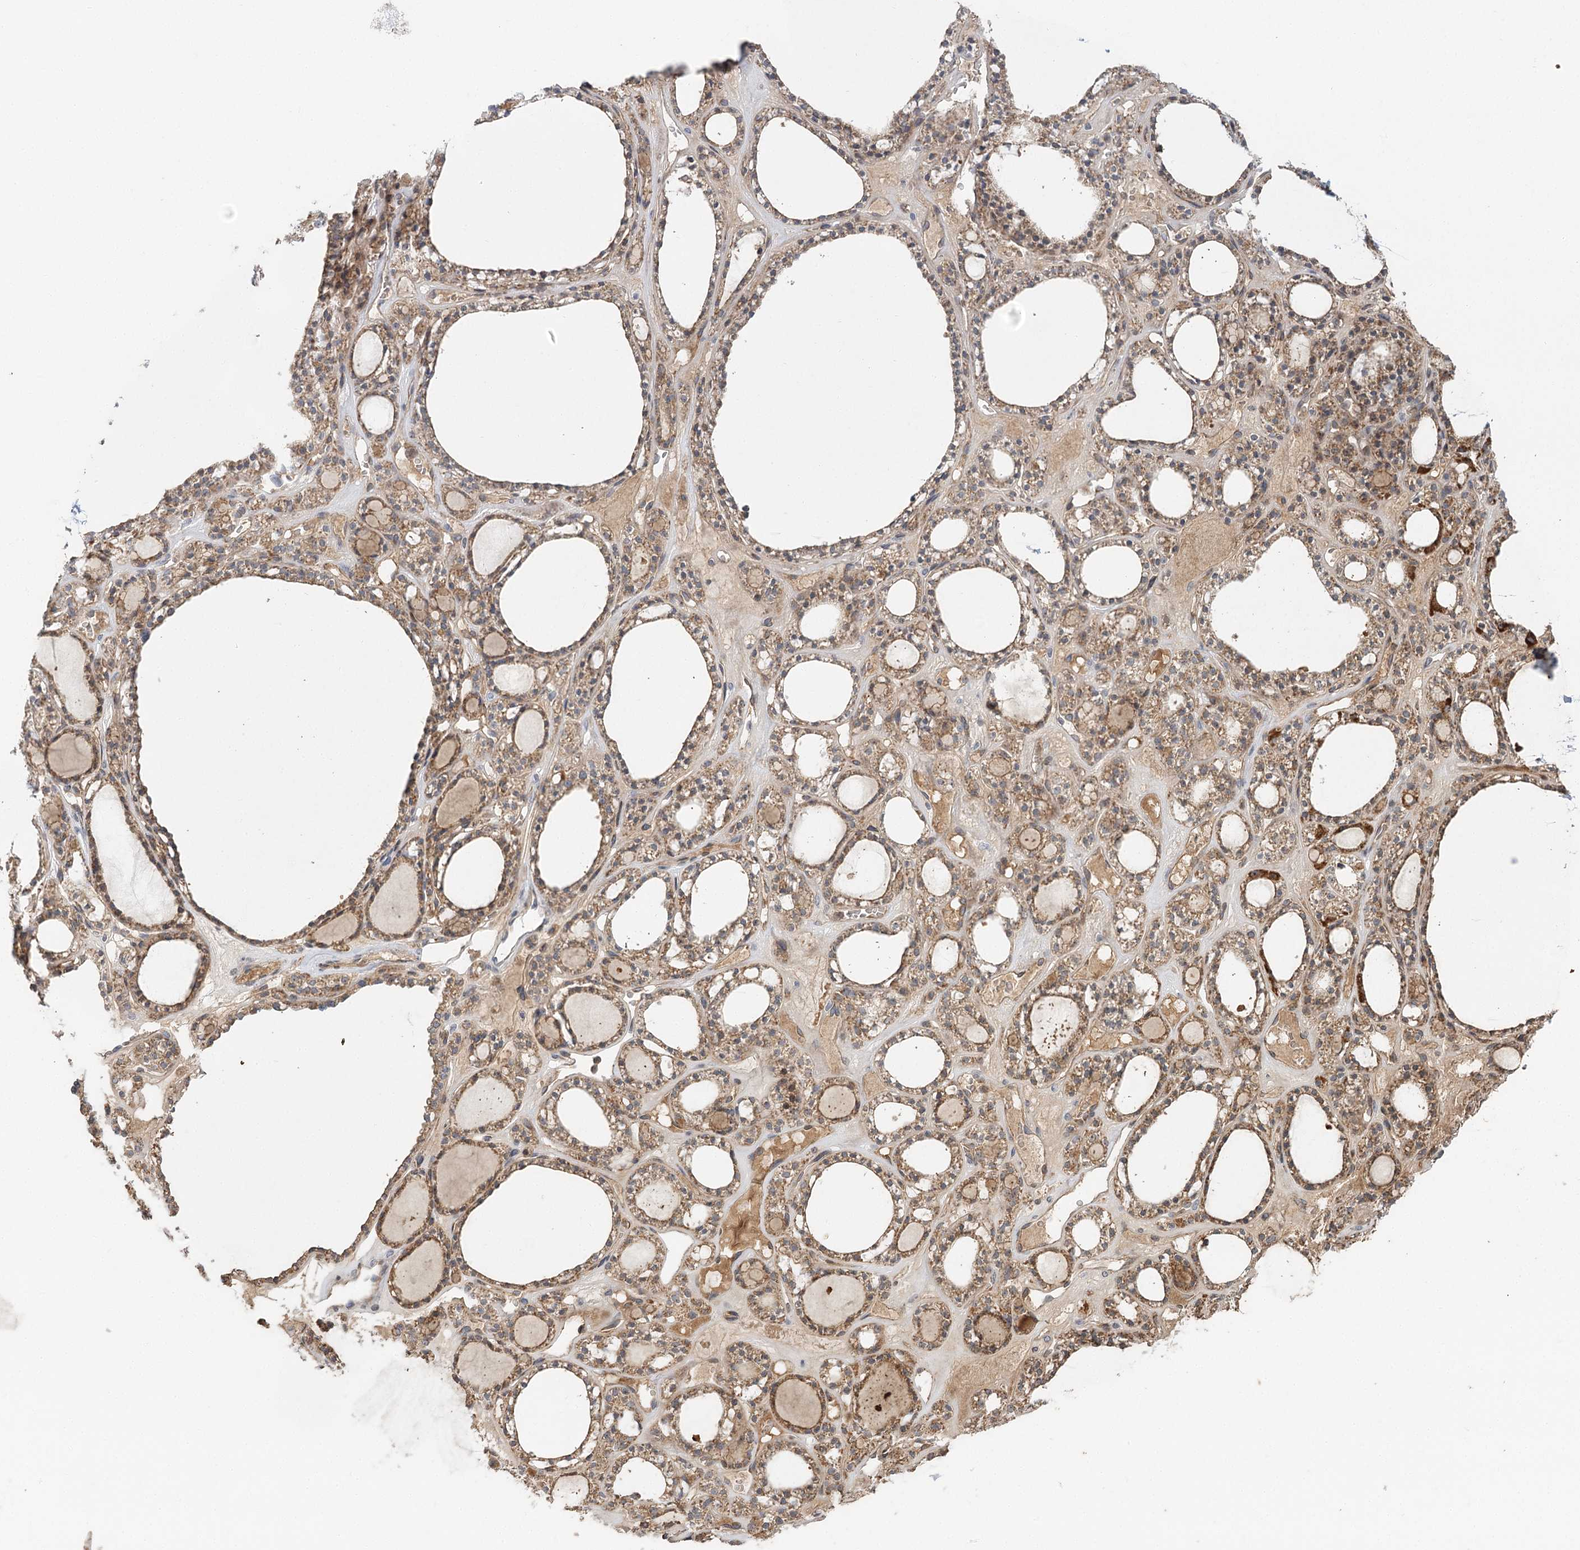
{"staining": {"intensity": "moderate", "quantity": ">75%", "location": "cytoplasmic/membranous"}, "tissue": "thyroid gland", "cell_type": "Glandular cells", "image_type": "normal", "snomed": [{"axis": "morphology", "description": "Normal tissue, NOS"}, {"axis": "topography", "description": "Thyroid gland"}], "caption": "Glandular cells demonstrate moderate cytoplasmic/membranous staining in about >75% of cells in benign thyroid gland.", "gene": "ENSG00000273217", "patient": {"sex": "female", "age": 28}}